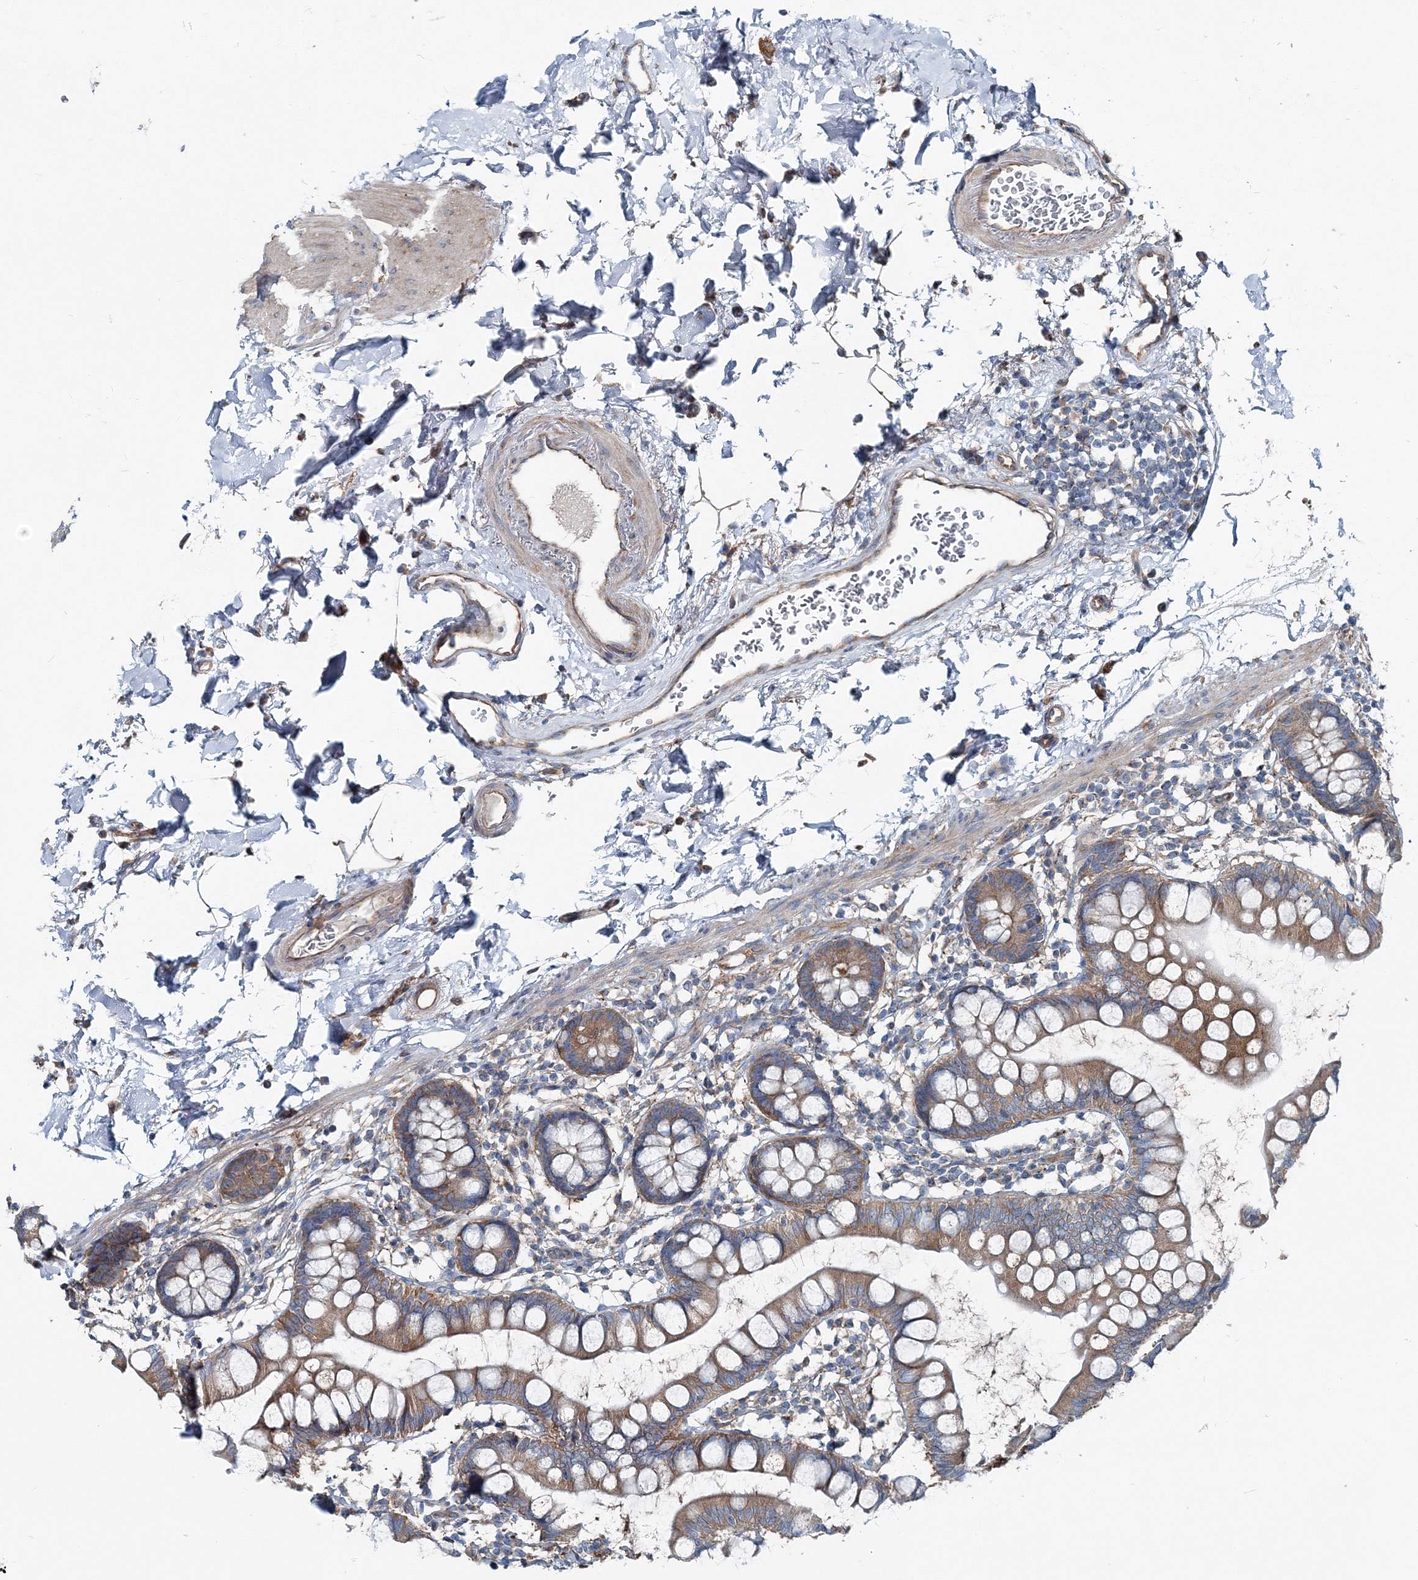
{"staining": {"intensity": "moderate", "quantity": ">75%", "location": "cytoplasmic/membranous"}, "tissue": "small intestine", "cell_type": "Glandular cells", "image_type": "normal", "snomed": [{"axis": "morphology", "description": "Normal tissue, NOS"}, {"axis": "topography", "description": "Small intestine"}], "caption": "This photomicrograph shows unremarkable small intestine stained with IHC to label a protein in brown. The cytoplasmic/membranous of glandular cells show moderate positivity for the protein. Nuclei are counter-stained blue.", "gene": "MPHOSPH9", "patient": {"sex": "female", "age": 84}}